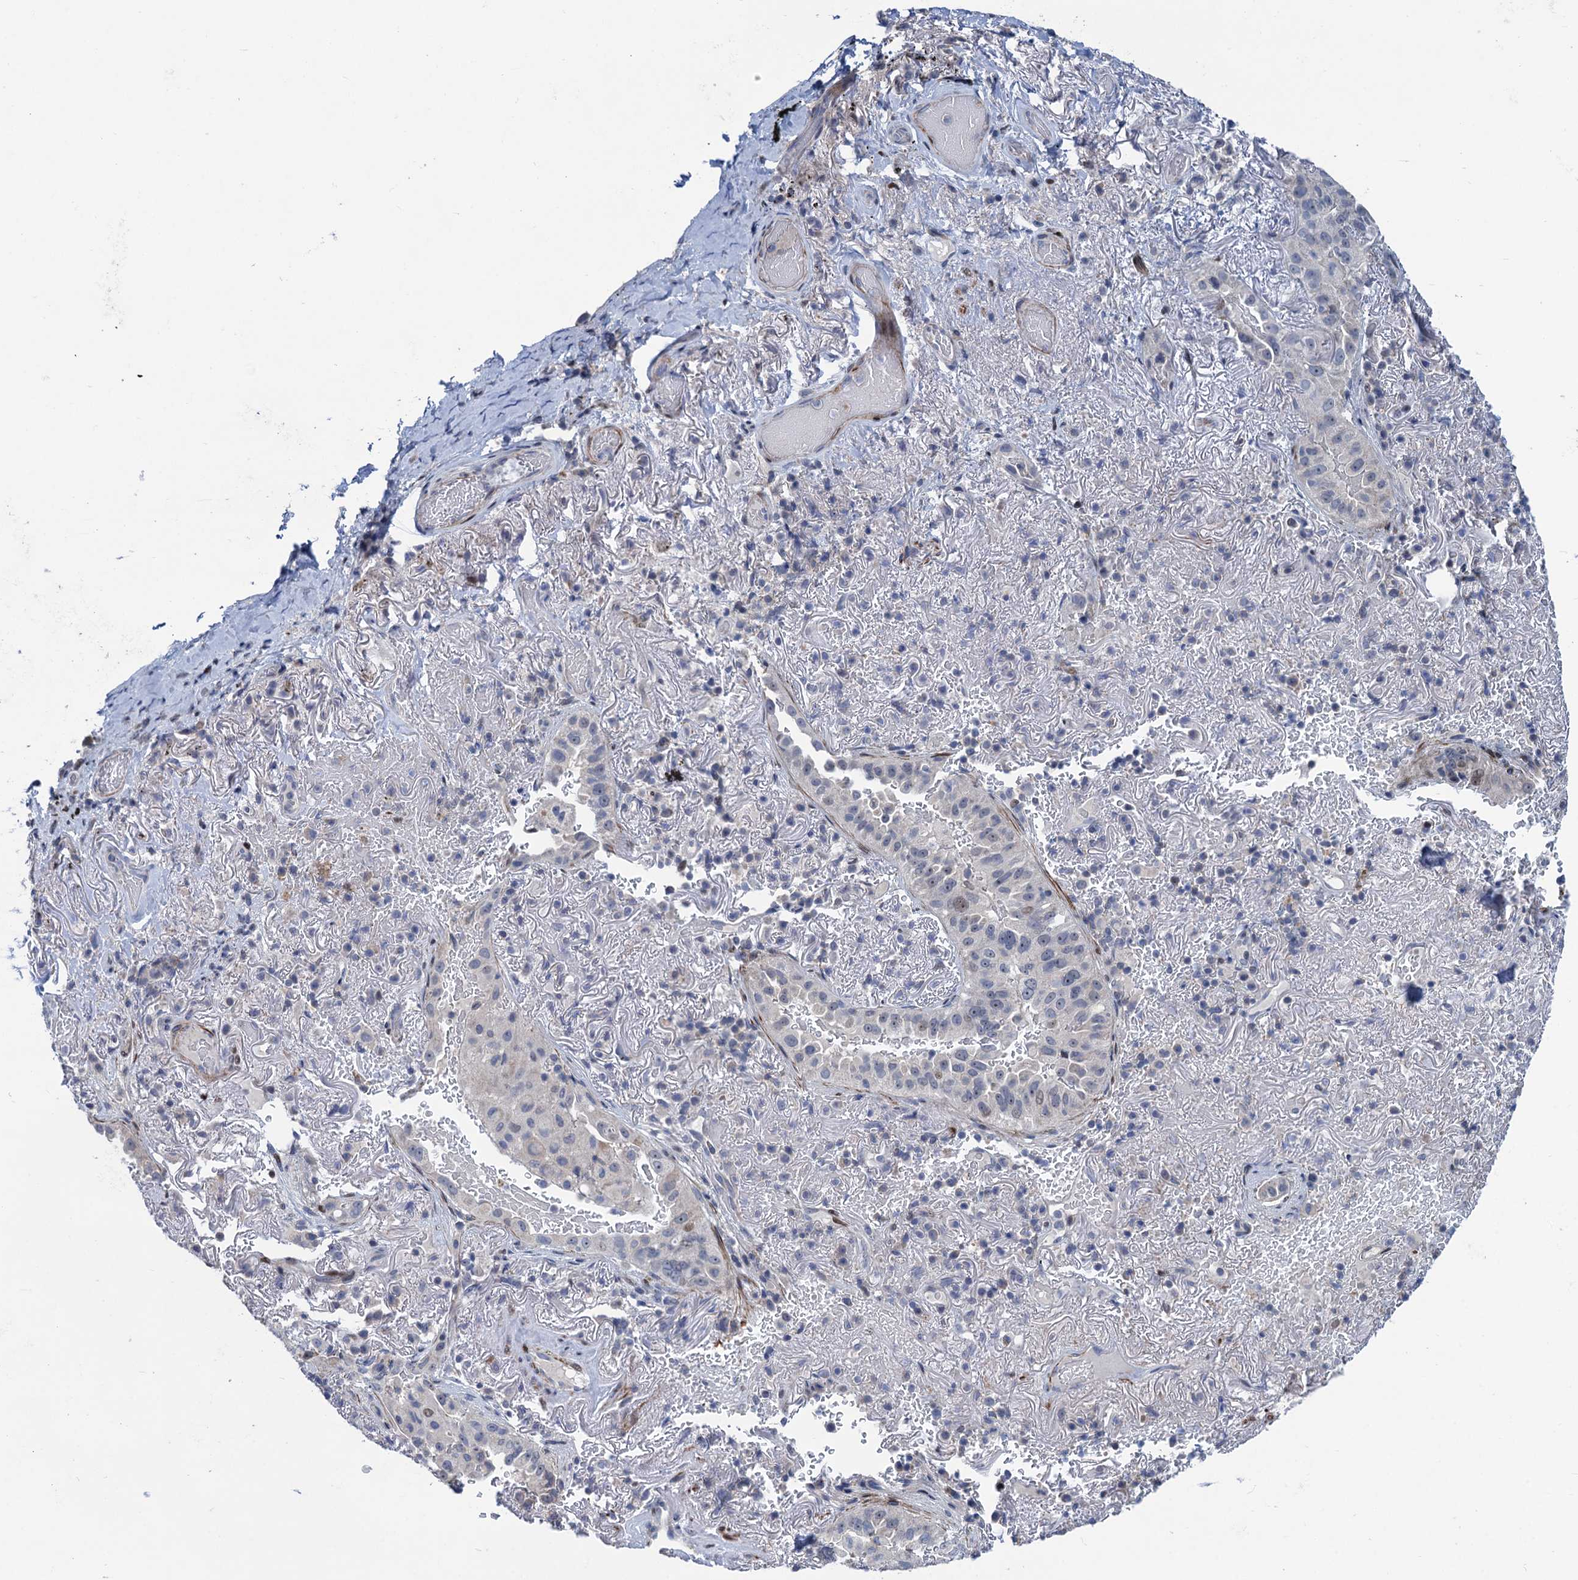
{"staining": {"intensity": "weak", "quantity": "<25%", "location": "nuclear"}, "tissue": "lung cancer", "cell_type": "Tumor cells", "image_type": "cancer", "snomed": [{"axis": "morphology", "description": "Adenocarcinoma, NOS"}, {"axis": "topography", "description": "Lung"}], "caption": "An image of lung cancer (adenocarcinoma) stained for a protein shows no brown staining in tumor cells.", "gene": "ESYT3", "patient": {"sex": "female", "age": 69}}